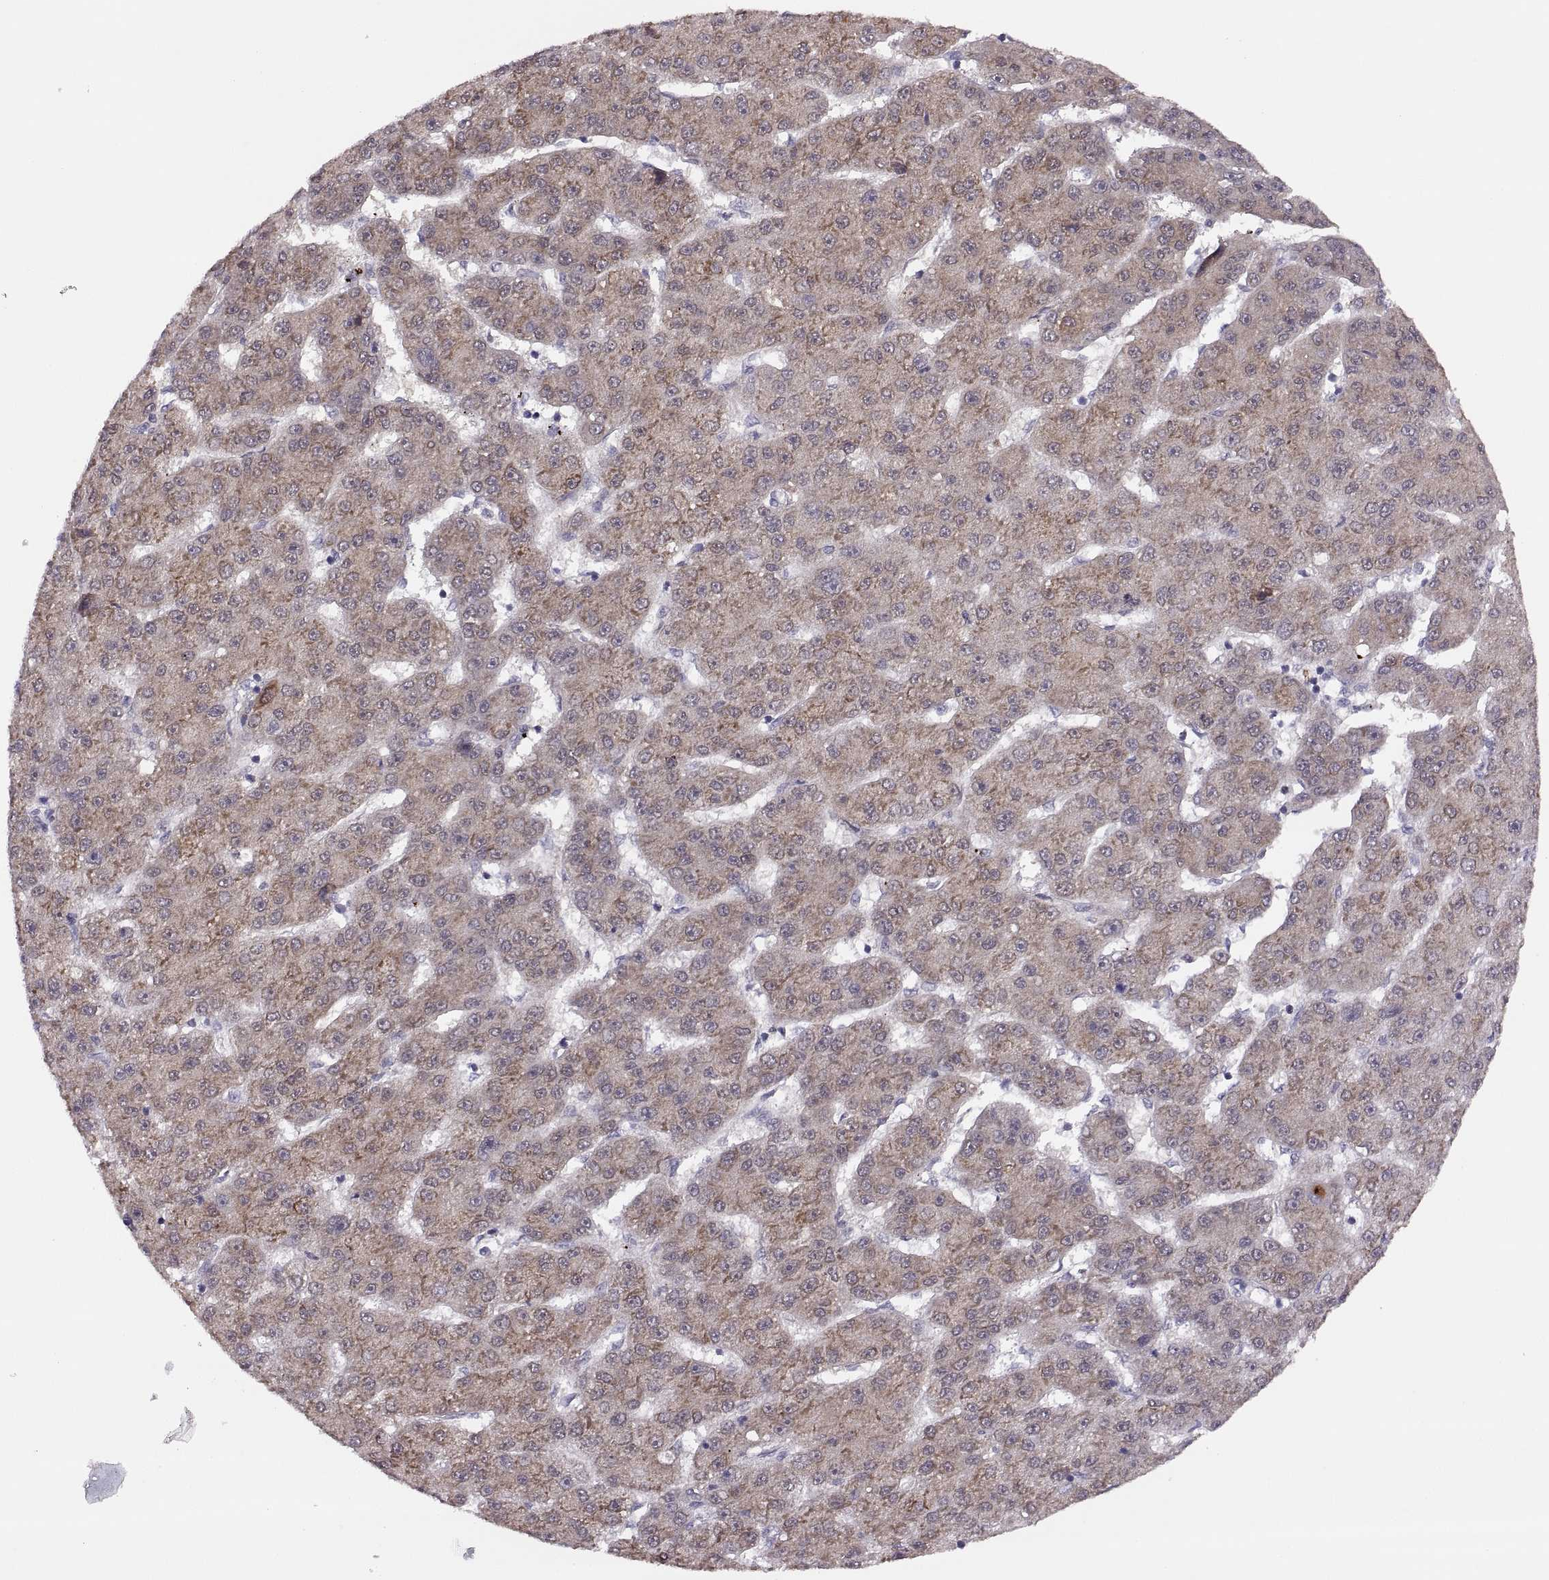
{"staining": {"intensity": "weak", "quantity": ">75%", "location": "cytoplasmic/membranous"}, "tissue": "liver cancer", "cell_type": "Tumor cells", "image_type": "cancer", "snomed": [{"axis": "morphology", "description": "Carcinoma, Hepatocellular, NOS"}, {"axis": "topography", "description": "Liver"}], "caption": "Immunohistochemistry (IHC) photomicrograph of neoplastic tissue: human liver cancer (hepatocellular carcinoma) stained using immunohistochemistry (IHC) demonstrates low levels of weak protein expression localized specifically in the cytoplasmic/membranous of tumor cells, appearing as a cytoplasmic/membranous brown color.", "gene": "ADH6", "patient": {"sex": "male", "age": 67}}